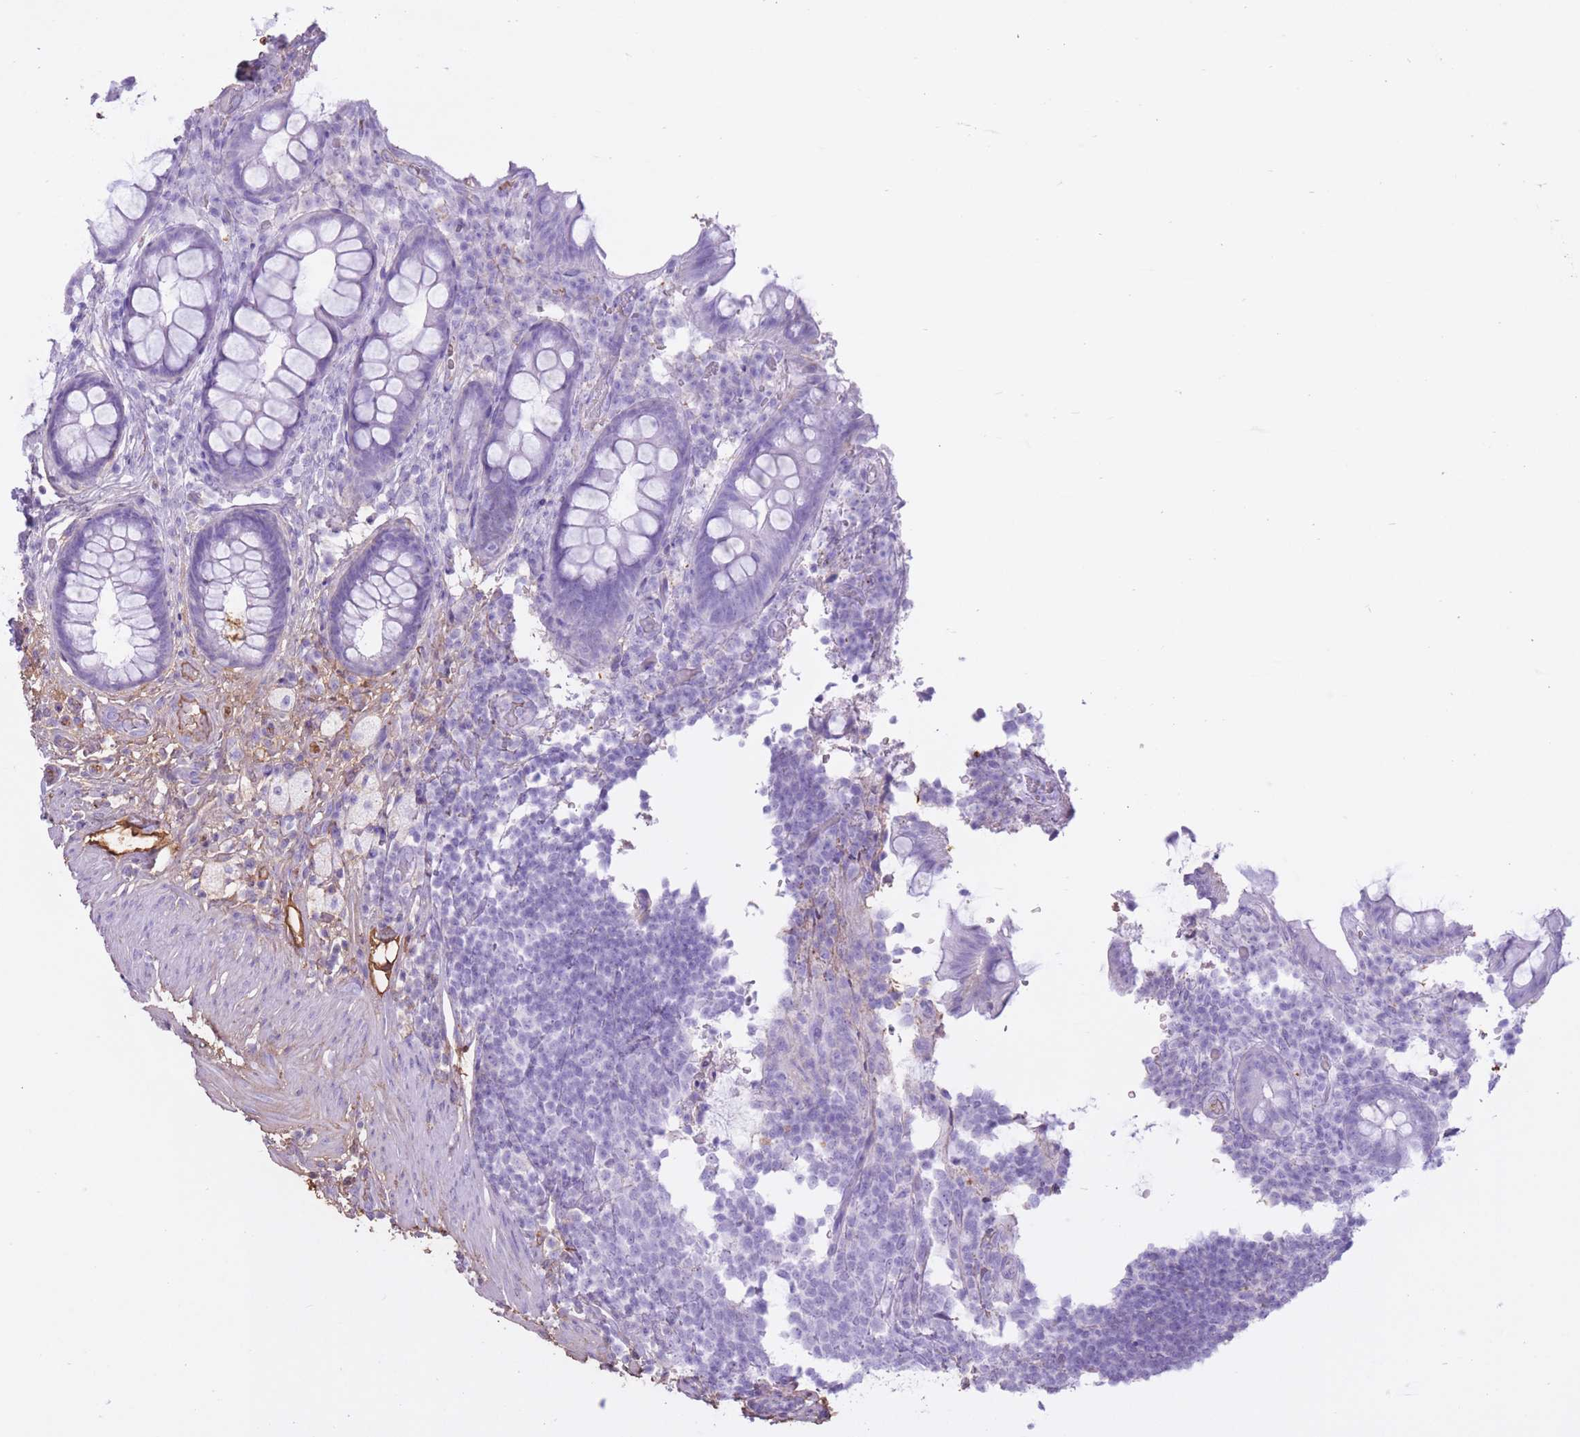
{"staining": {"intensity": "negative", "quantity": "none", "location": "none"}, "tissue": "rectum", "cell_type": "Glandular cells", "image_type": "normal", "snomed": [{"axis": "morphology", "description": "Normal tissue, NOS"}, {"axis": "topography", "description": "Rectum"}, {"axis": "topography", "description": "Peripheral nerve tissue"}], "caption": "Histopathology image shows no protein expression in glandular cells of unremarkable rectum. (DAB (3,3'-diaminobenzidine) immunohistochemistry (IHC) visualized using brightfield microscopy, high magnification).", "gene": "AP3S1", "patient": {"sex": "female", "age": 69}}